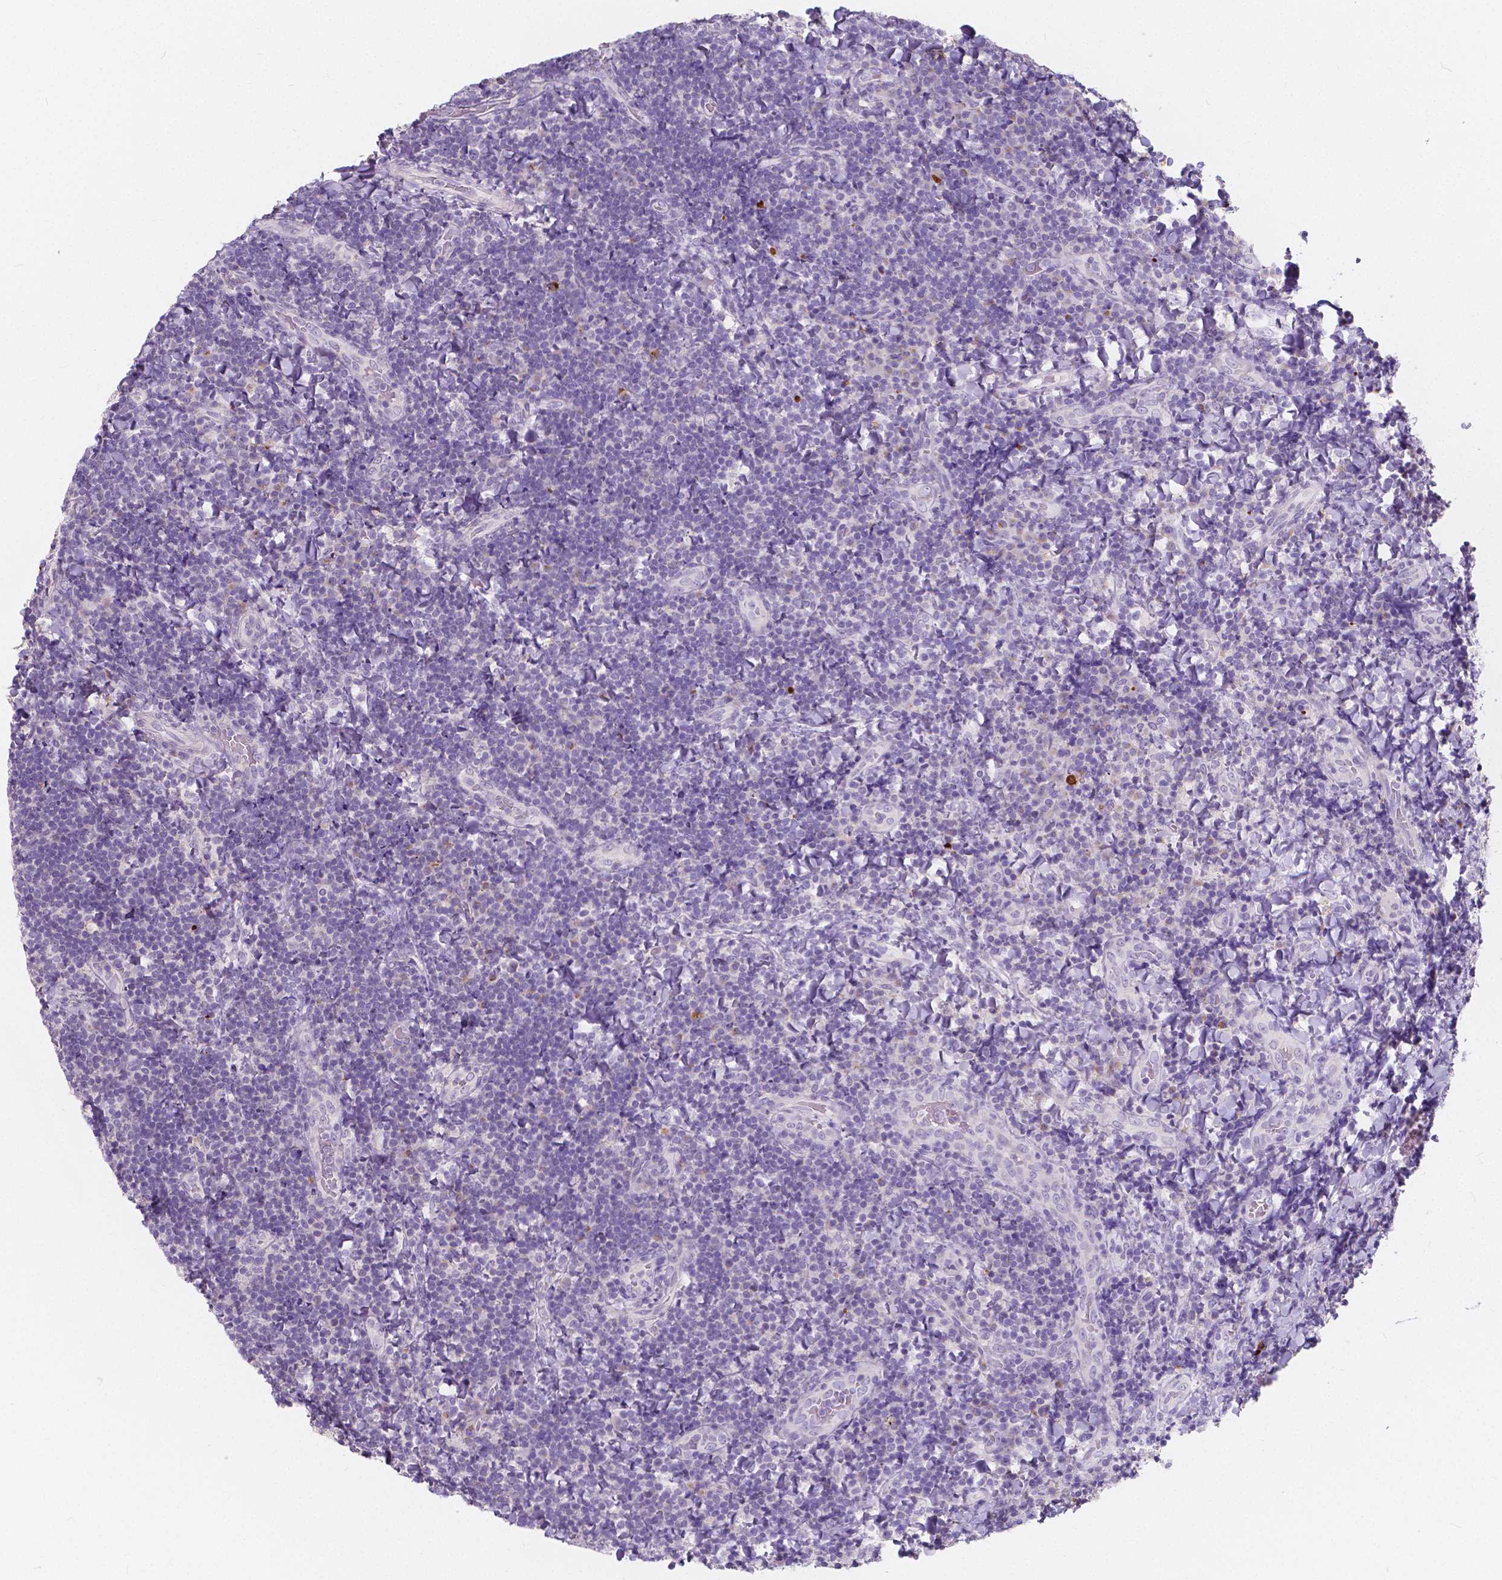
{"staining": {"intensity": "negative", "quantity": "none", "location": "none"}, "tissue": "tonsil", "cell_type": "Germinal center cells", "image_type": "normal", "snomed": [{"axis": "morphology", "description": "Normal tissue, NOS"}, {"axis": "topography", "description": "Tonsil"}], "caption": "There is no significant positivity in germinal center cells of tonsil. (DAB IHC, high magnification).", "gene": "RNF186", "patient": {"sex": "male", "age": 17}}